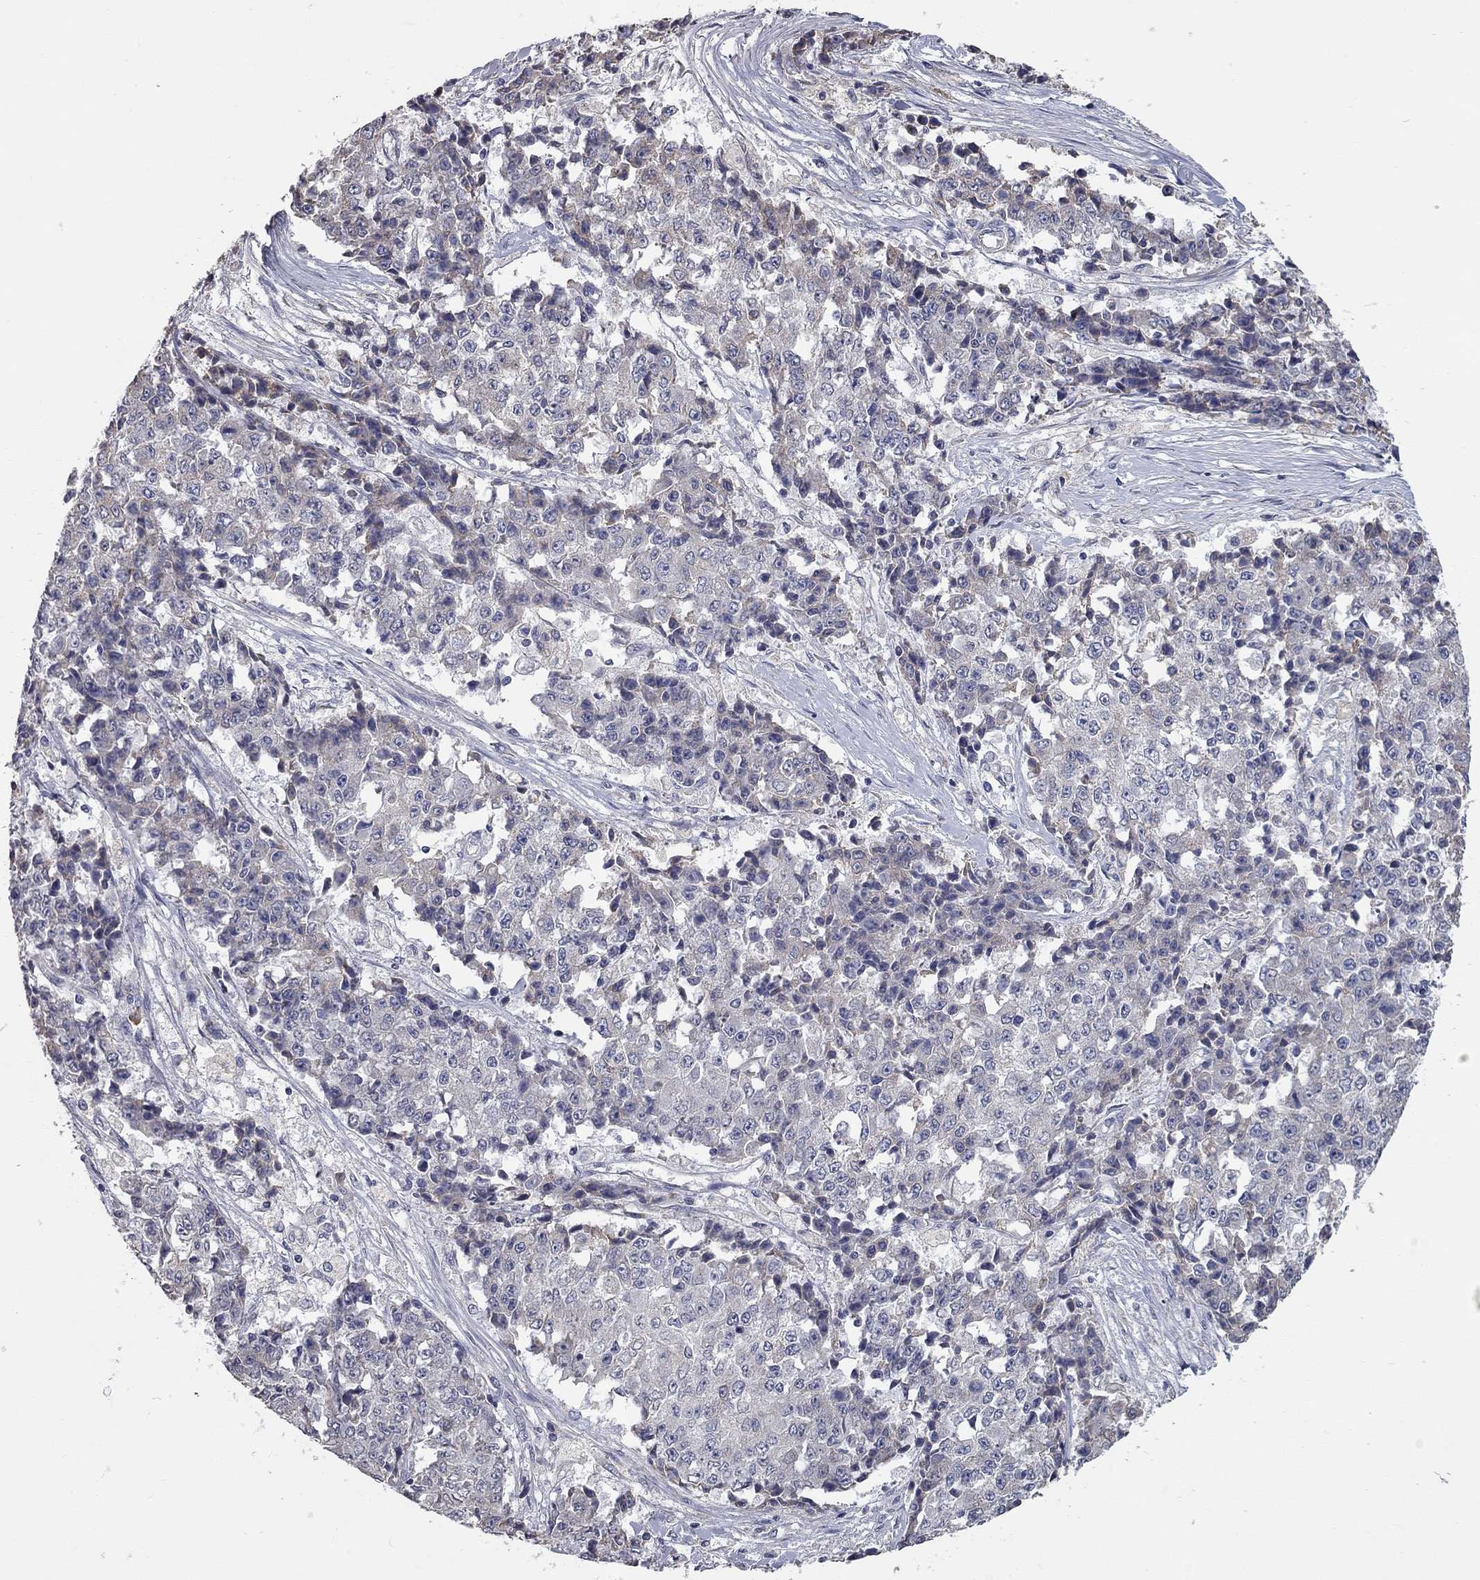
{"staining": {"intensity": "negative", "quantity": "none", "location": "none"}, "tissue": "ovarian cancer", "cell_type": "Tumor cells", "image_type": "cancer", "snomed": [{"axis": "morphology", "description": "Carcinoma, endometroid"}, {"axis": "topography", "description": "Ovary"}], "caption": "This is an immunohistochemistry photomicrograph of ovarian cancer. There is no positivity in tumor cells.", "gene": "XAGE2", "patient": {"sex": "female", "age": 42}}